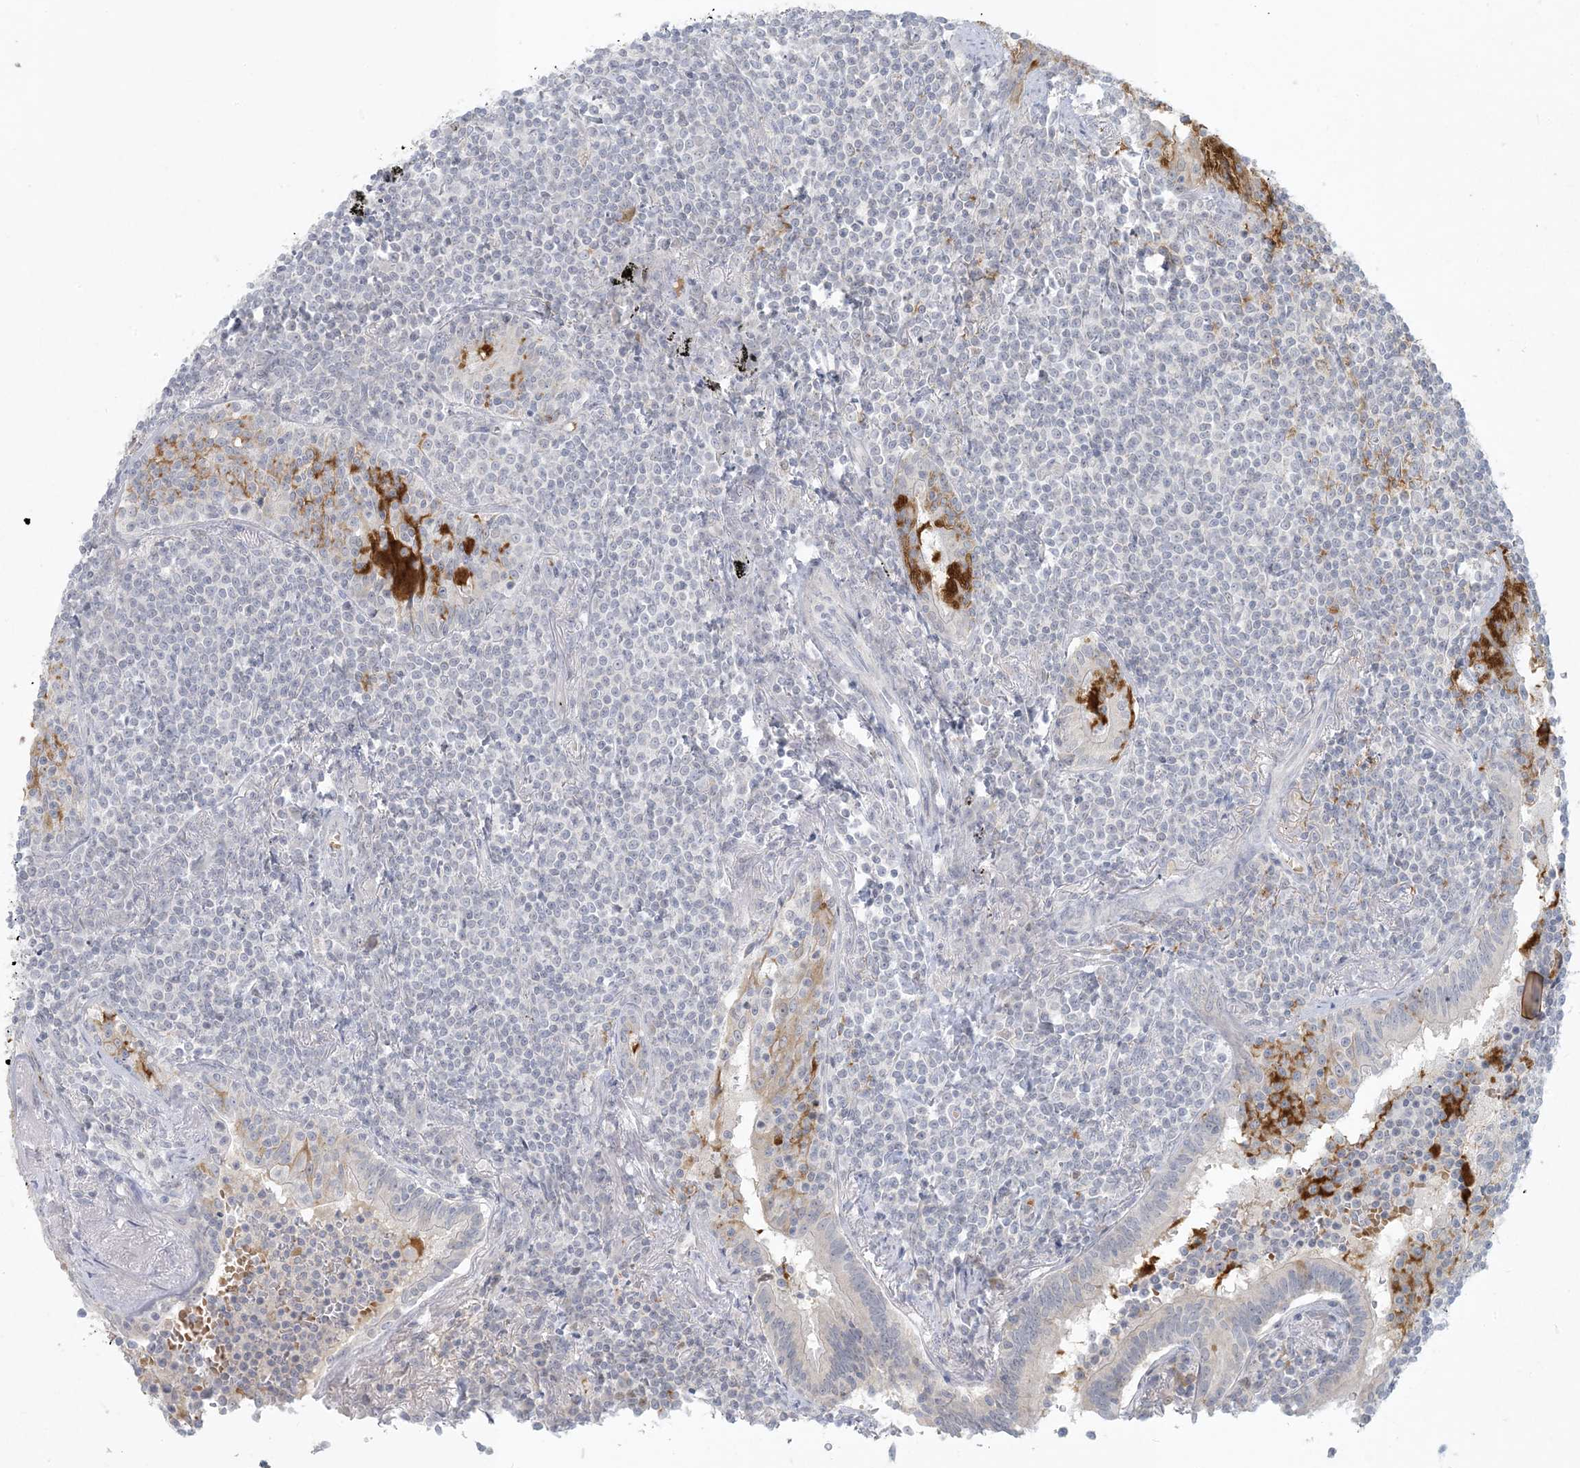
{"staining": {"intensity": "negative", "quantity": "none", "location": "none"}, "tissue": "lymphoma", "cell_type": "Tumor cells", "image_type": "cancer", "snomed": [{"axis": "morphology", "description": "Malignant lymphoma, non-Hodgkin's type, Low grade"}, {"axis": "topography", "description": "Lung"}], "caption": "Tumor cells are negative for brown protein staining in lymphoma.", "gene": "CTDNEP1", "patient": {"sex": "female", "age": 71}}